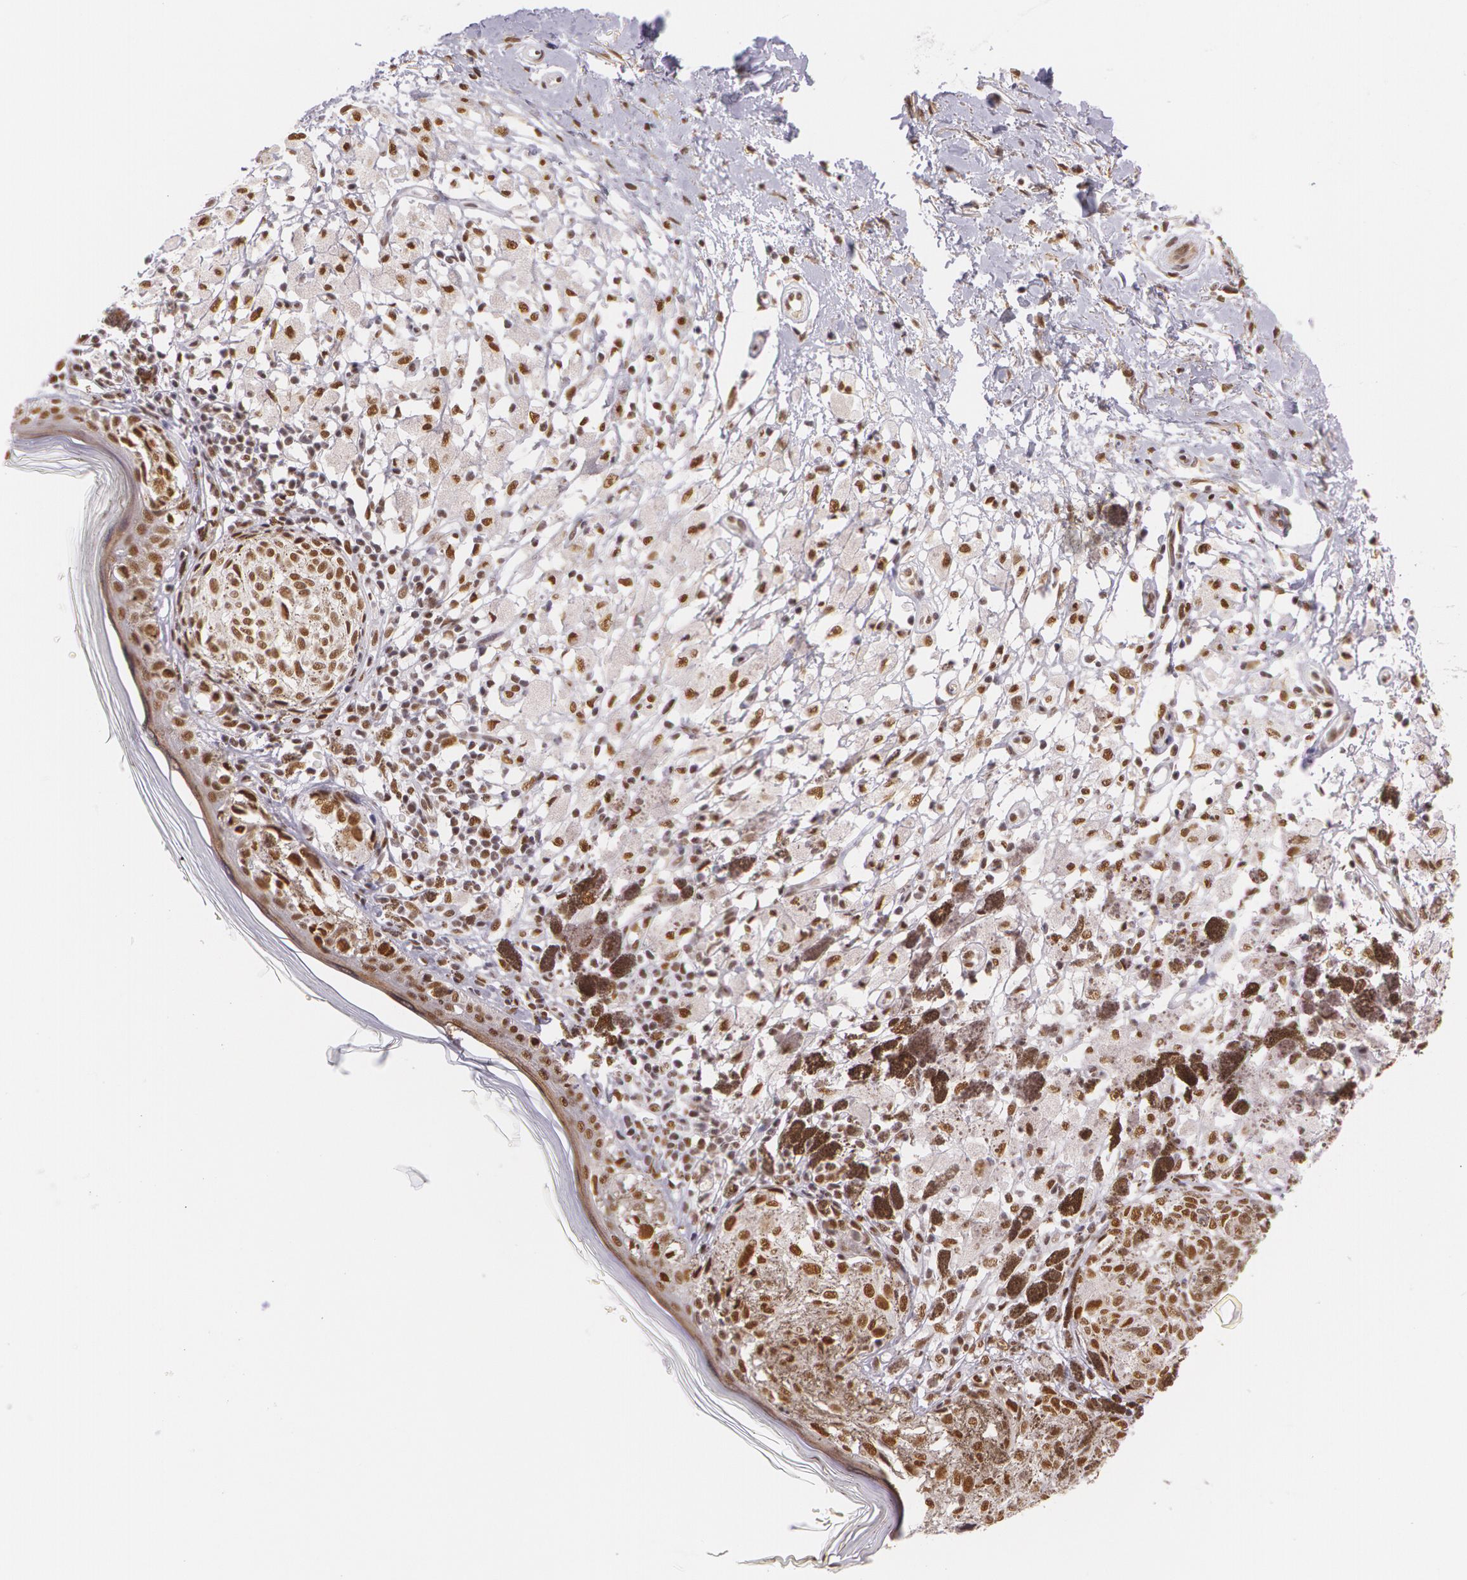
{"staining": {"intensity": "moderate", "quantity": ">75%", "location": "nuclear"}, "tissue": "melanoma", "cell_type": "Tumor cells", "image_type": "cancer", "snomed": [{"axis": "morphology", "description": "Malignant melanoma, NOS"}, {"axis": "topography", "description": "Skin"}], "caption": "This image displays IHC staining of melanoma, with medium moderate nuclear staining in approximately >75% of tumor cells.", "gene": "NBN", "patient": {"sex": "male", "age": 88}}